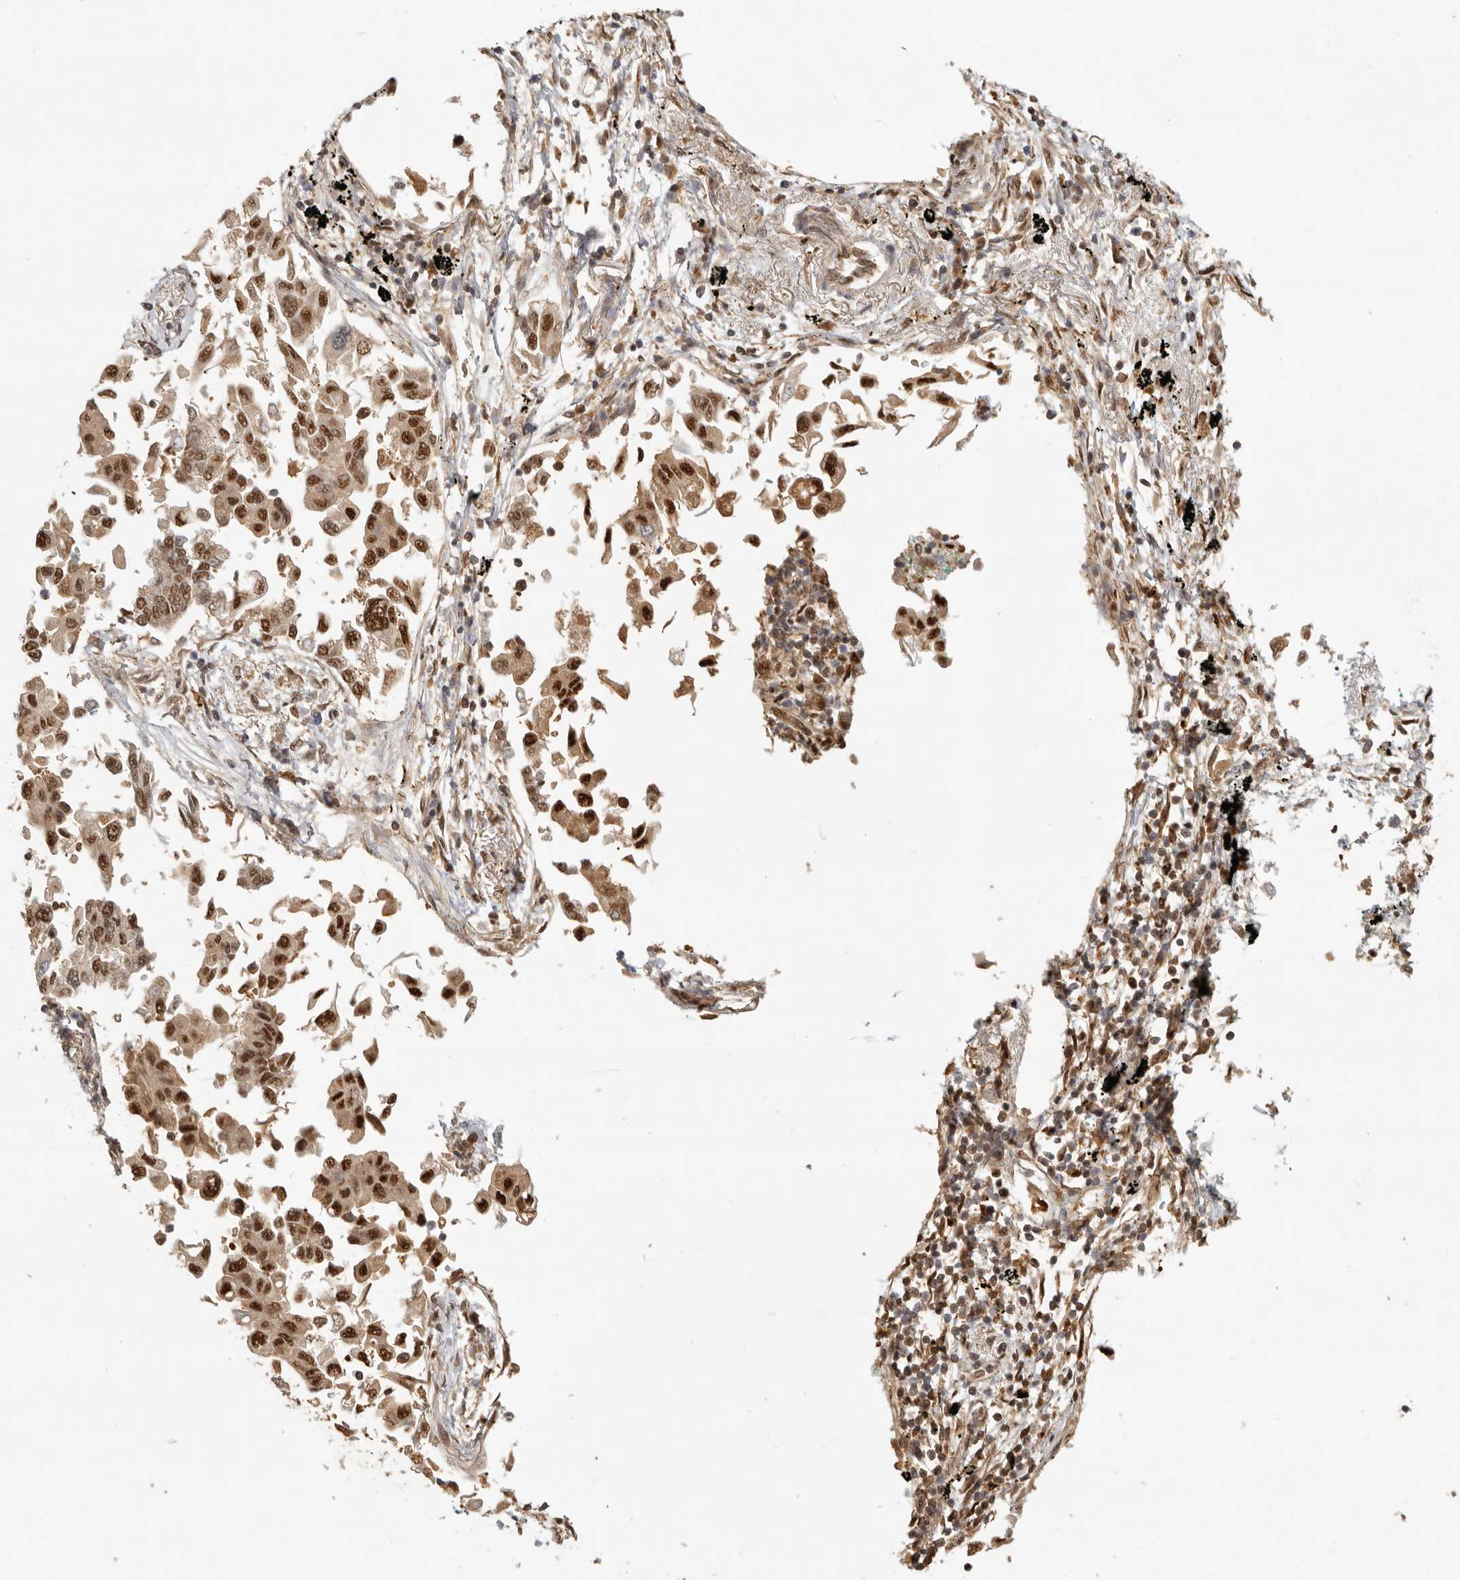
{"staining": {"intensity": "strong", "quantity": ">75%", "location": "nuclear"}, "tissue": "lung cancer", "cell_type": "Tumor cells", "image_type": "cancer", "snomed": [{"axis": "morphology", "description": "Adenocarcinoma, NOS"}, {"axis": "topography", "description": "Lung"}], "caption": "DAB immunohistochemical staining of human lung cancer (adenocarcinoma) reveals strong nuclear protein expression in approximately >75% of tumor cells.", "gene": "PSMA5", "patient": {"sex": "female", "age": 67}}